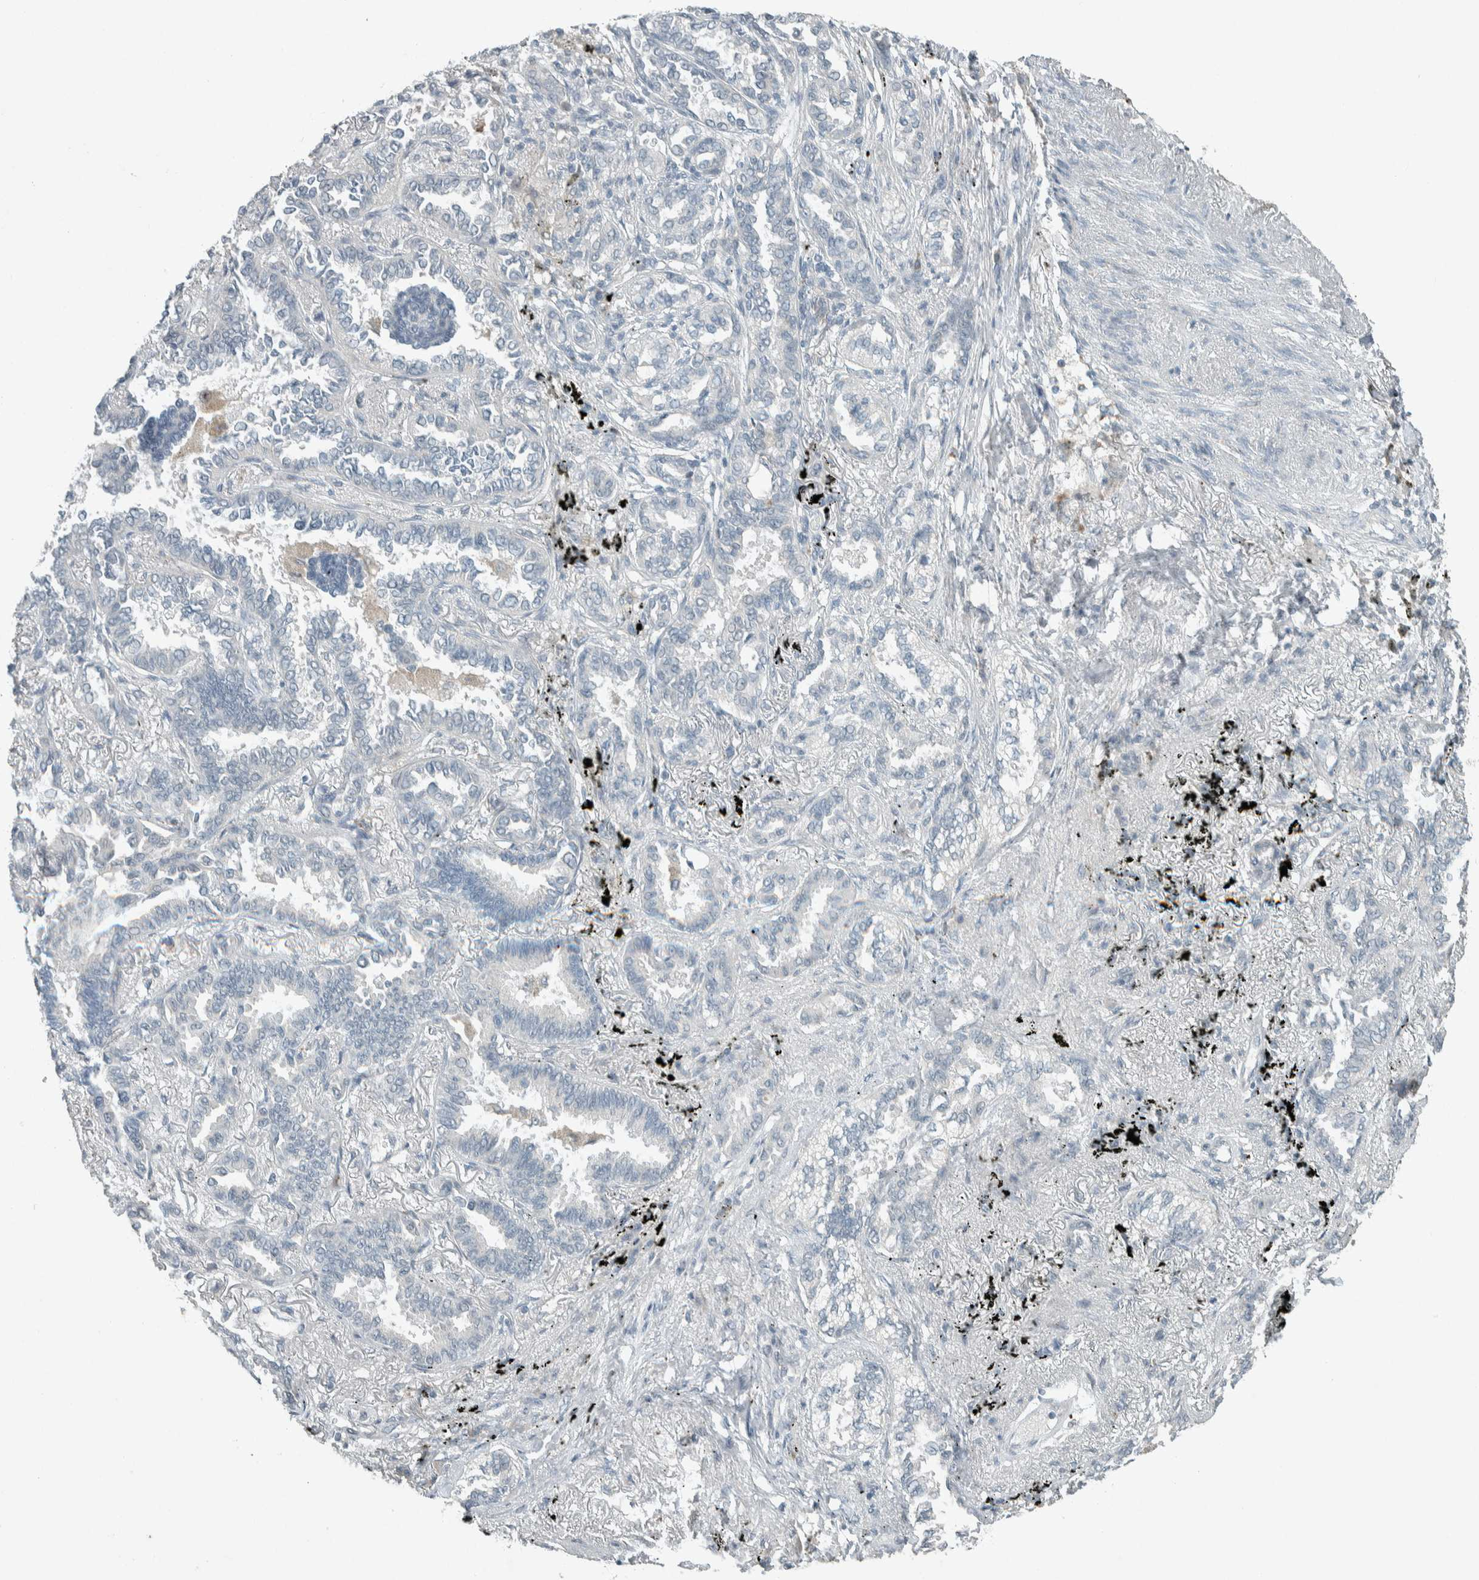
{"staining": {"intensity": "negative", "quantity": "none", "location": "none"}, "tissue": "lung cancer", "cell_type": "Tumor cells", "image_type": "cancer", "snomed": [{"axis": "morphology", "description": "Adenocarcinoma, NOS"}, {"axis": "topography", "description": "Lung"}], "caption": "Lung cancer was stained to show a protein in brown. There is no significant staining in tumor cells.", "gene": "CERCAM", "patient": {"sex": "male", "age": 59}}